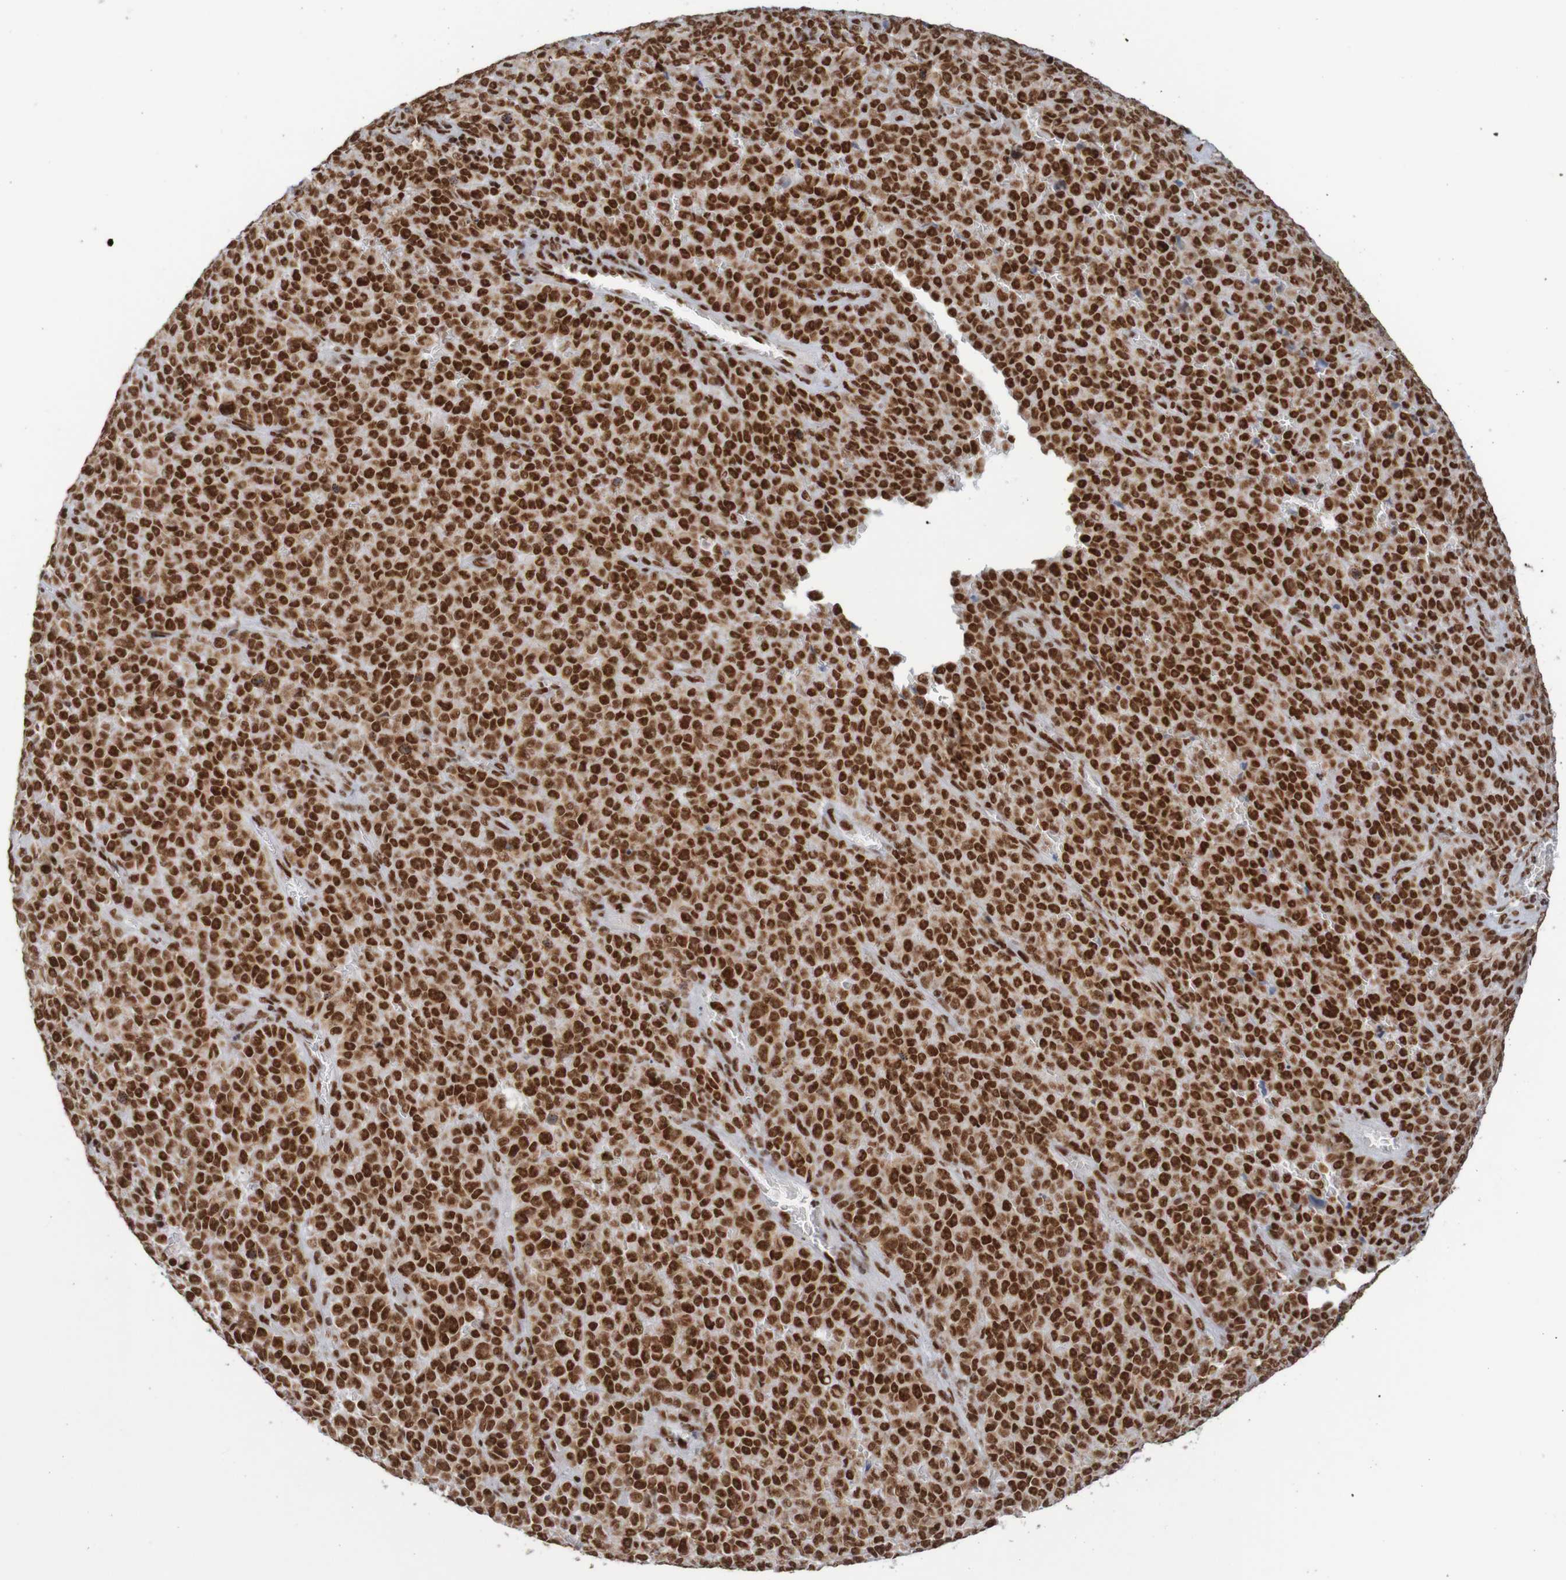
{"staining": {"intensity": "strong", "quantity": ">75%", "location": "nuclear"}, "tissue": "melanoma", "cell_type": "Tumor cells", "image_type": "cancer", "snomed": [{"axis": "morphology", "description": "Malignant melanoma, NOS"}, {"axis": "topography", "description": "Skin"}], "caption": "Immunohistochemical staining of human melanoma demonstrates strong nuclear protein staining in about >75% of tumor cells. The protein is stained brown, and the nuclei are stained in blue (DAB IHC with brightfield microscopy, high magnification).", "gene": "THRAP3", "patient": {"sex": "female", "age": 82}}